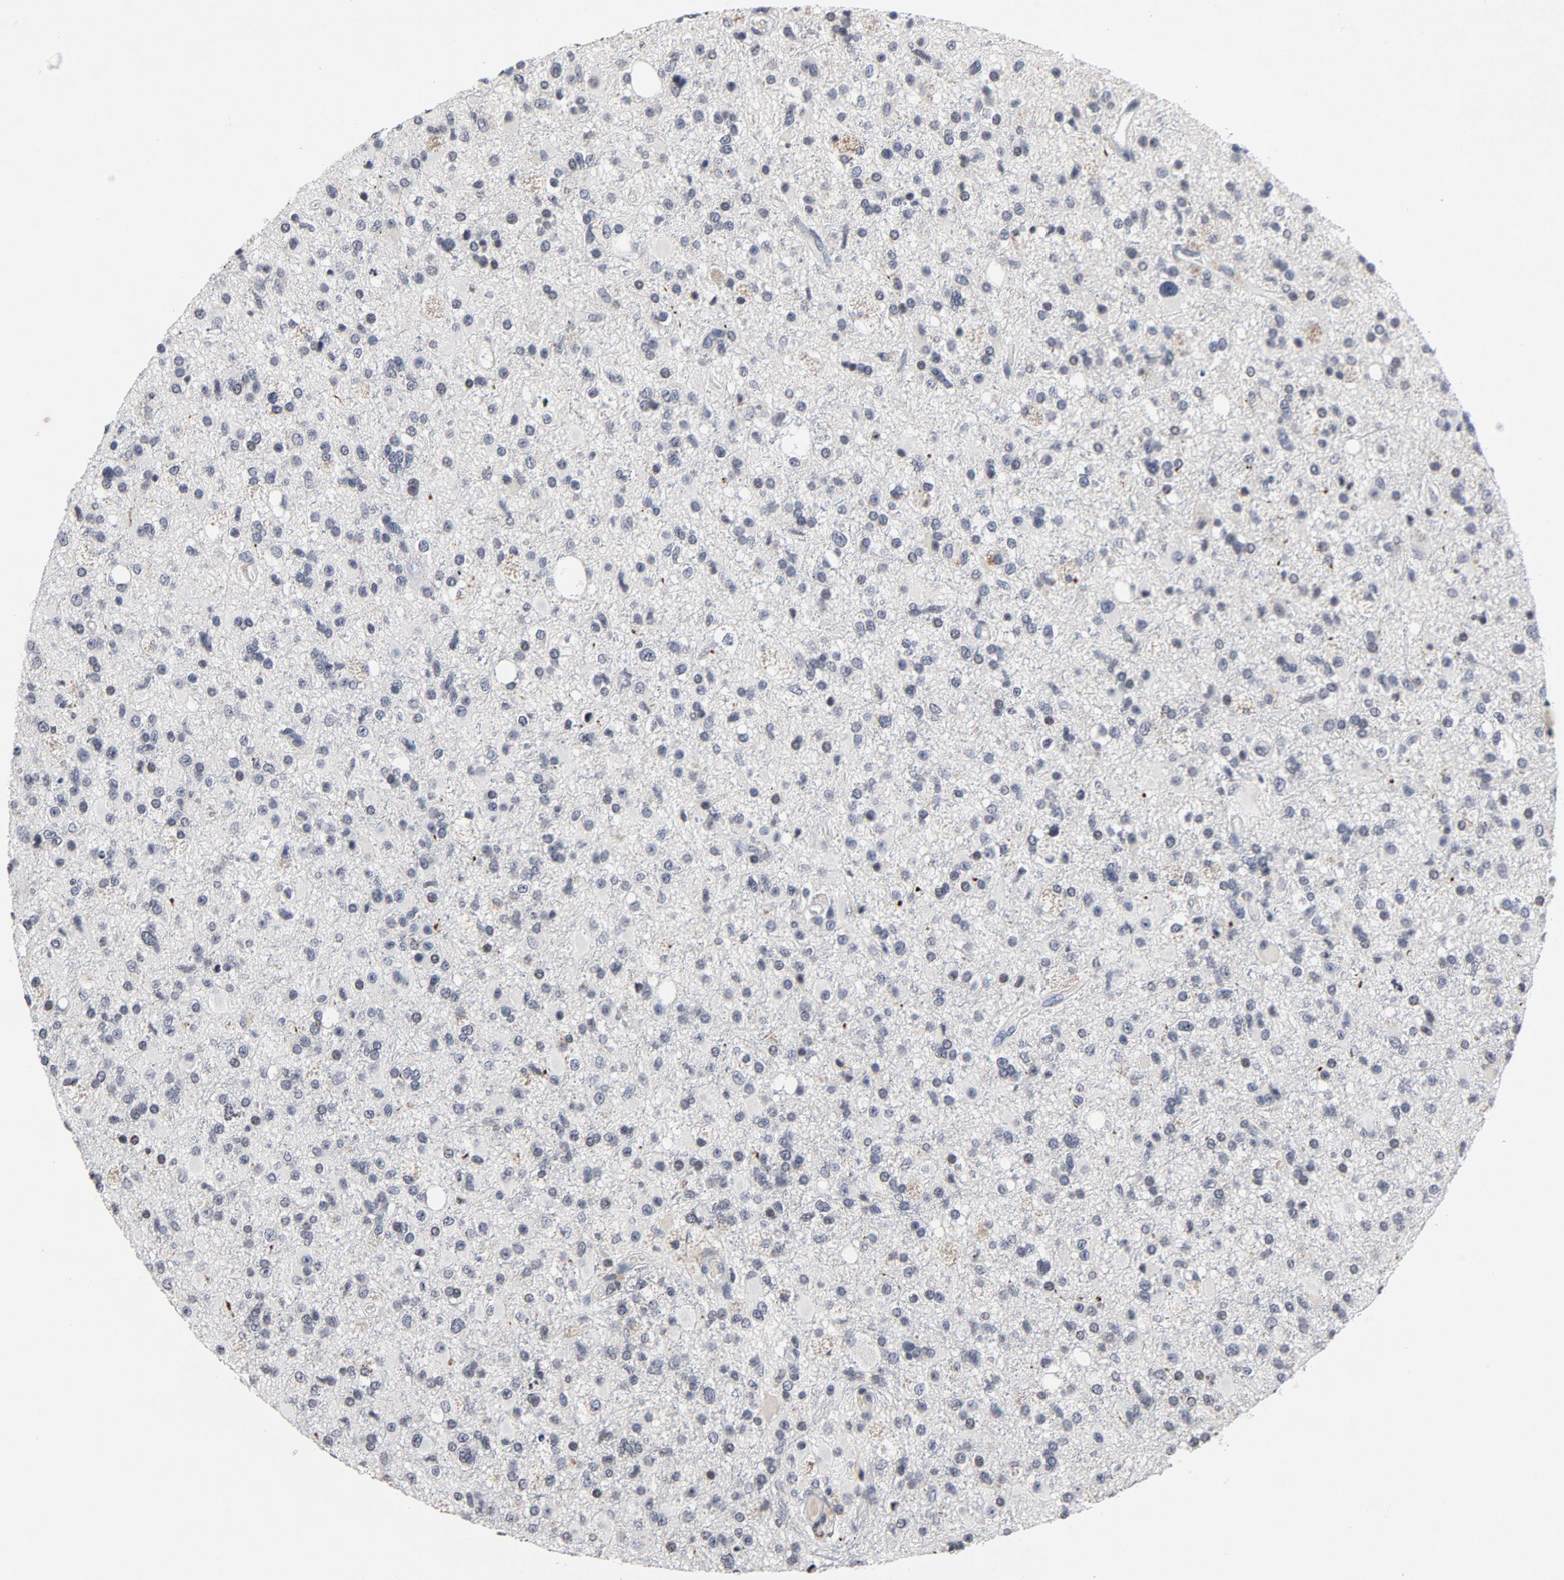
{"staining": {"intensity": "negative", "quantity": "none", "location": "none"}, "tissue": "glioma", "cell_type": "Tumor cells", "image_type": "cancer", "snomed": [{"axis": "morphology", "description": "Glioma, malignant, High grade"}, {"axis": "topography", "description": "Brain"}], "caption": "Immunohistochemistry (IHC) micrograph of glioma stained for a protein (brown), which reveals no staining in tumor cells.", "gene": "TCL1A", "patient": {"sex": "male", "age": 33}}